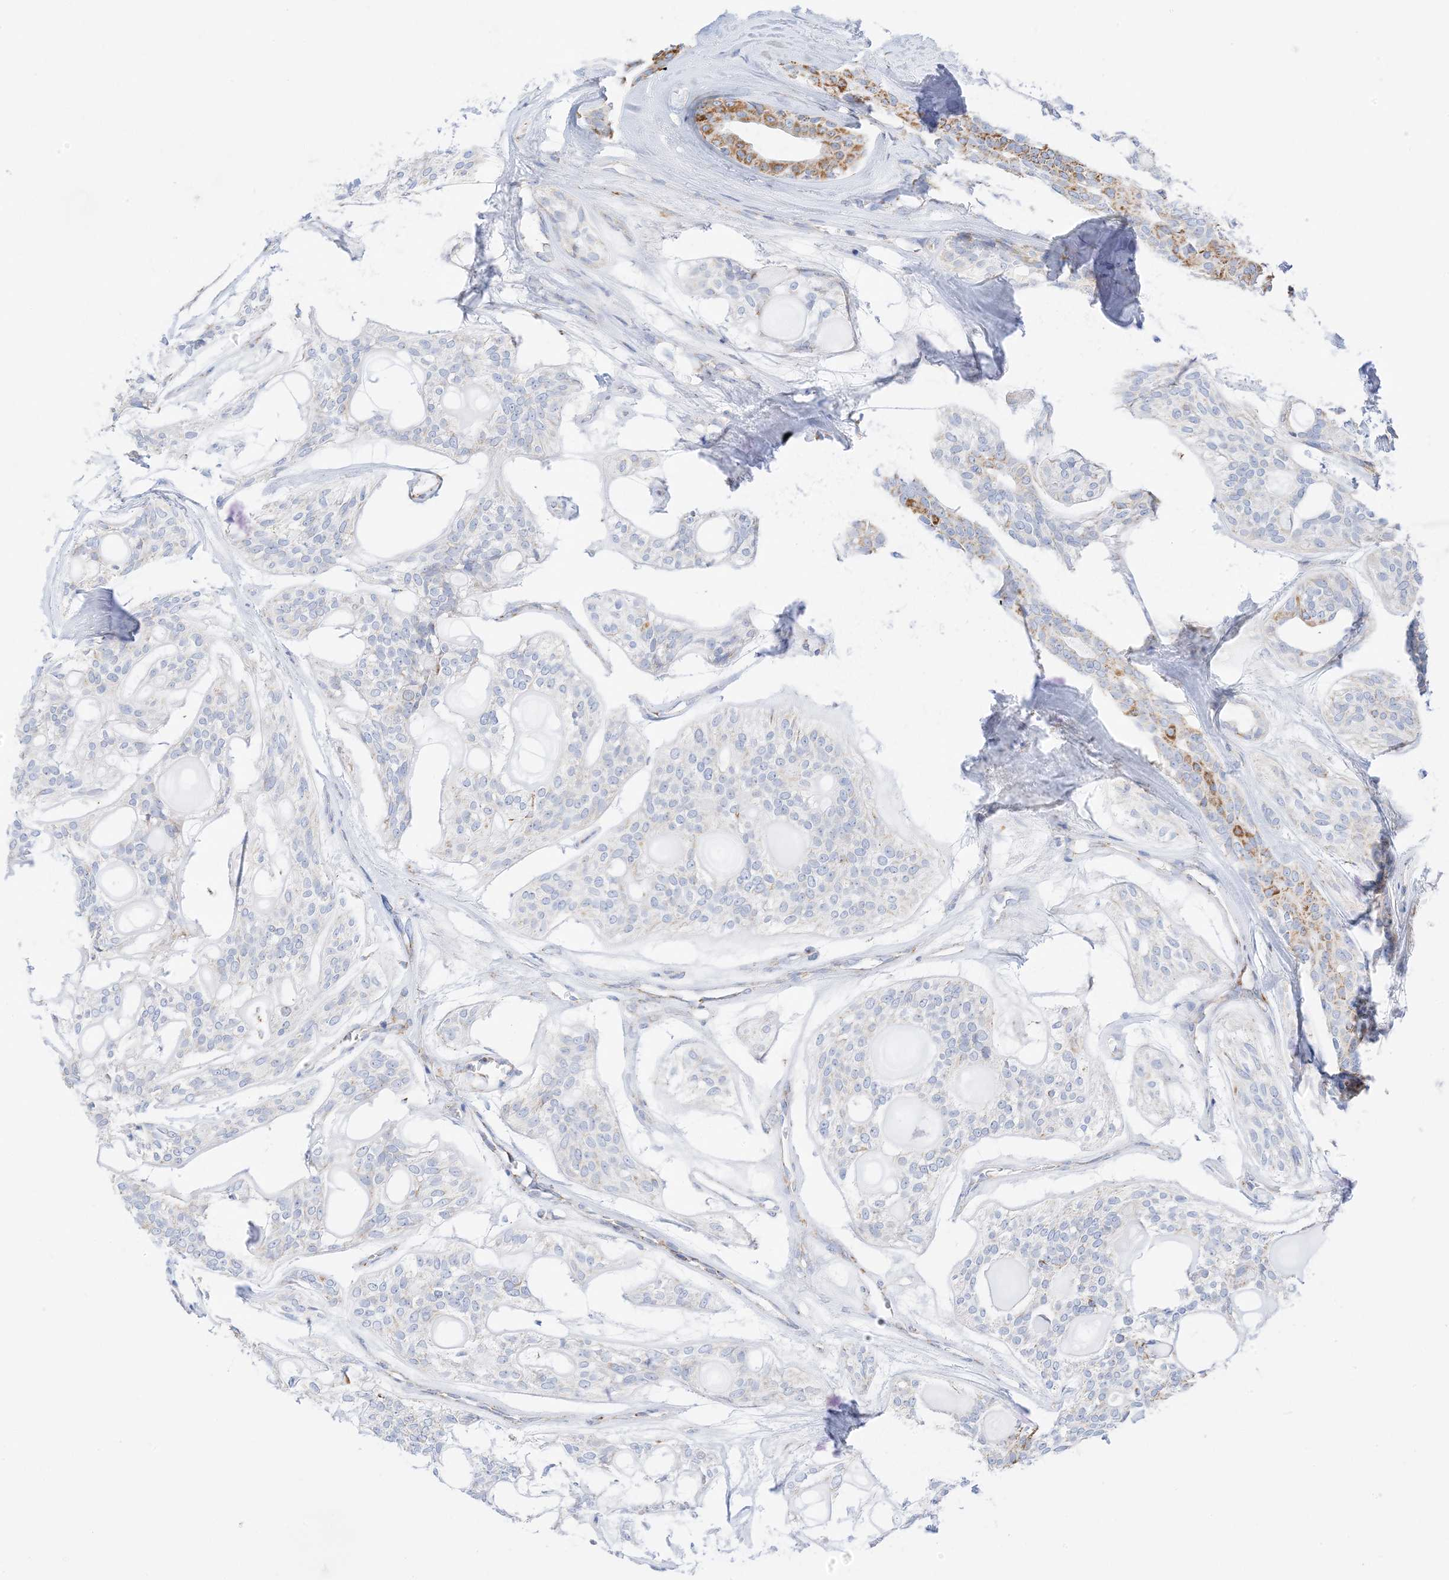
{"staining": {"intensity": "moderate", "quantity": "<25%", "location": "cytoplasmic/membranous"}, "tissue": "head and neck cancer", "cell_type": "Tumor cells", "image_type": "cancer", "snomed": [{"axis": "morphology", "description": "Adenocarcinoma, NOS"}, {"axis": "topography", "description": "Head-Neck"}], "caption": "There is low levels of moderate cytoplasmic/membranous expression in tumor cells of head and neck adenocarcinoma, as demonstrated by immunohistochemical staining (brown color).", "gene": "CAPN13", "patient": {"sex": "male", "age": 66}}